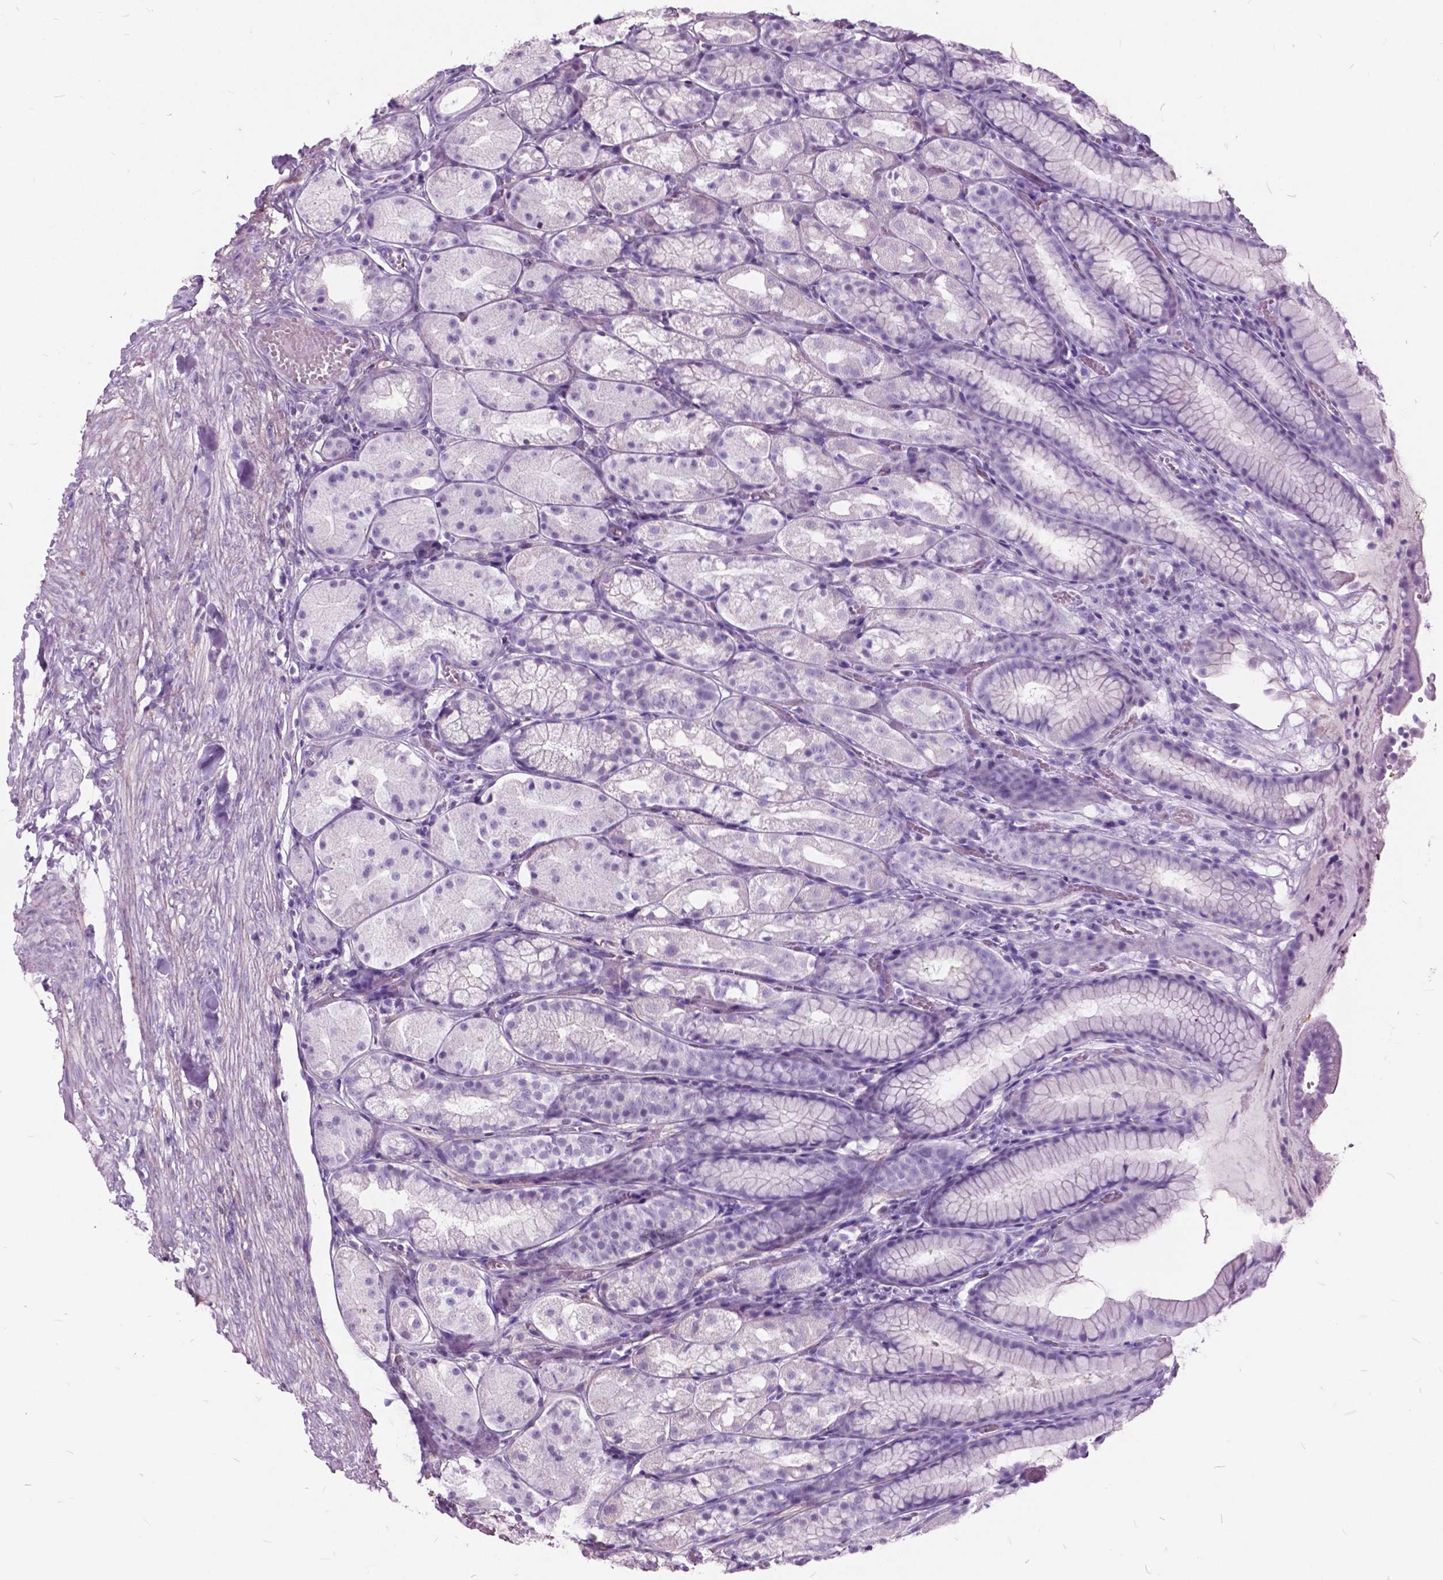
{"staining": {"intensity": "negative", "quantity": "none", "location": "none"}, "tissue": "stomach", "cell_type": "Glandular cells", "image_type": "normal", "snomed": [{"axis": "morphology", "description": "Normal tissue, NOS"}, {"axis": "topography", "description": "Stomach"}], "caption": "Immunohistochemistry of unremarkable human stomach displays no staining in glandular cells. (DAB (3,3'-diaminobenzidine) IHC visualized using brightfield microscopy, high magnification).", "gene": "GDF9", "patient": {"sex": "male", "age": 70}}